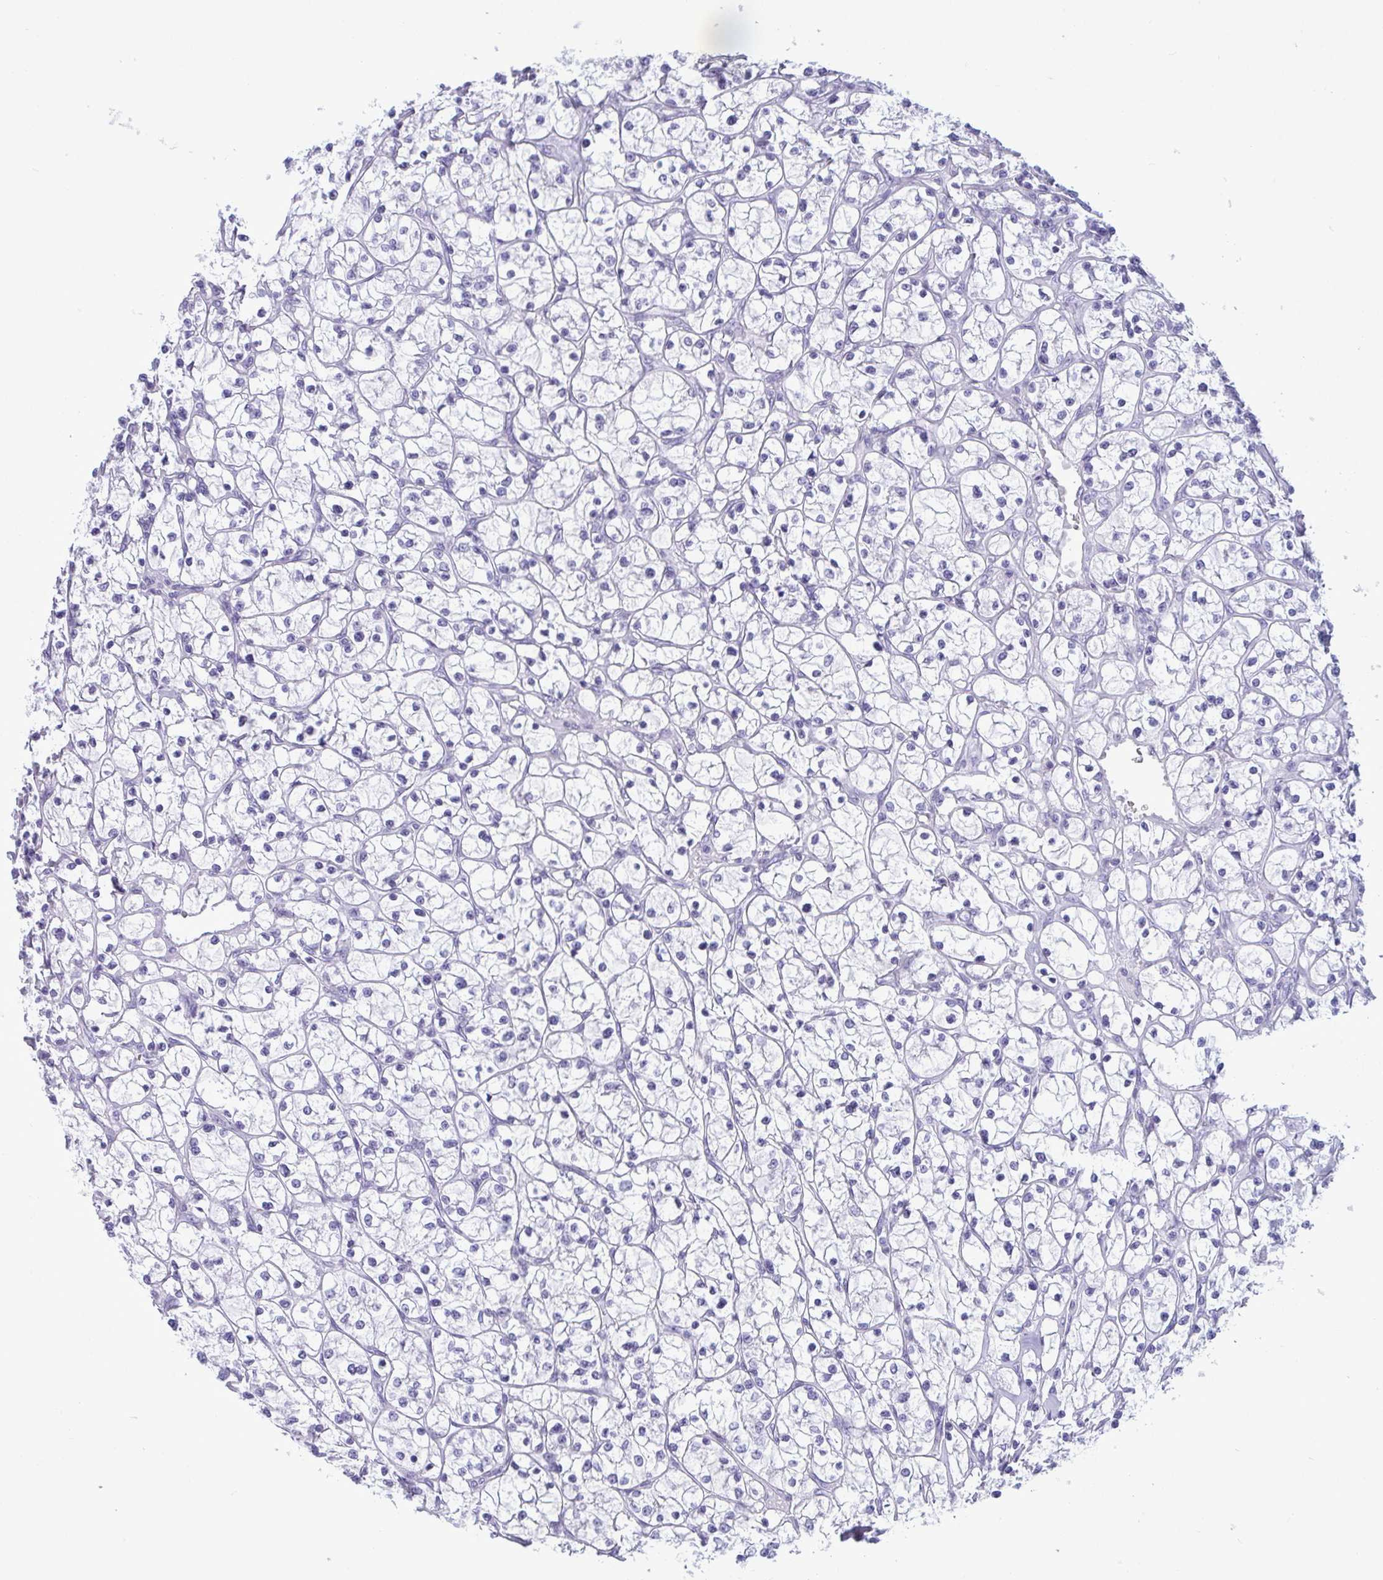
{"staining": {"intensity": "negative", "quantity": "none", "location": "none"}, "tissue": "renal cancer", "cell_type": "Tumor cells", "image_type": "cancer", "snomed": [{"axis": "morphology", "description": "Adenocarcinoma, NOS"}, {"axis": "topography", "description": "Kidney"}], "caption": "An immunohistochemistry (IHC) photomicrograph of renal adenocarcinoma is shown. There is no staining in tumor cells of renal adenocarcinoma.", "gene": "MYH10", "patient": {"sex": "female", "age": 64}}